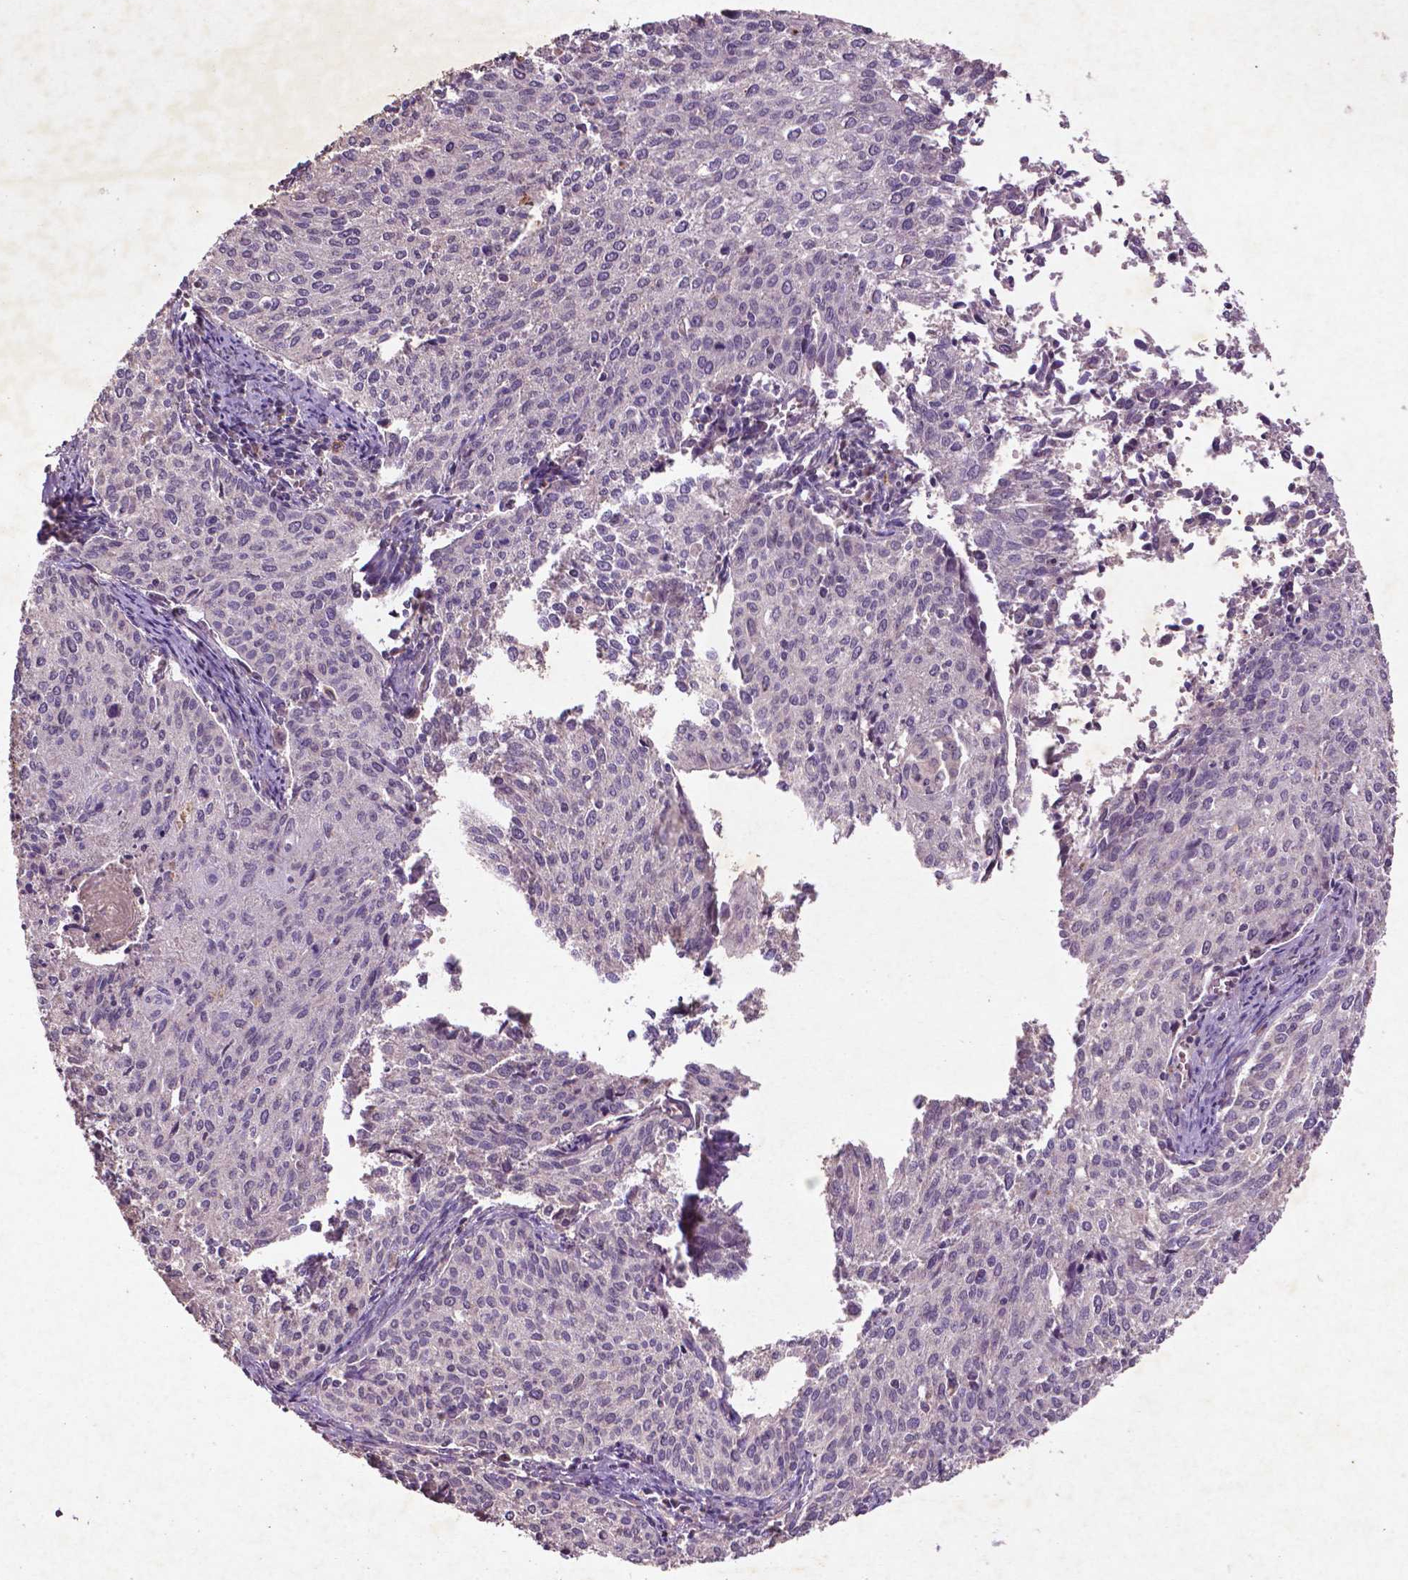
{"staining": {"intensity": "negative", "quantity": "none", "location": "none"}, "tissue": "cervical cancer", "cell_type": "Tumor cells", "image_type": "cancer", "snomed": [{"axis": "morphology", "description": "Squamous cell carcinoma, NOS"}, {"axis": "topography", "description": "Cervix"}], "caption": "Immunohistochemical staining of cervical cancer (squamous cell carcinoma) exhibits no significant staining in tumor cells.", "gene": "COQ2", "patient": {"sex": "female", "age": 38}}